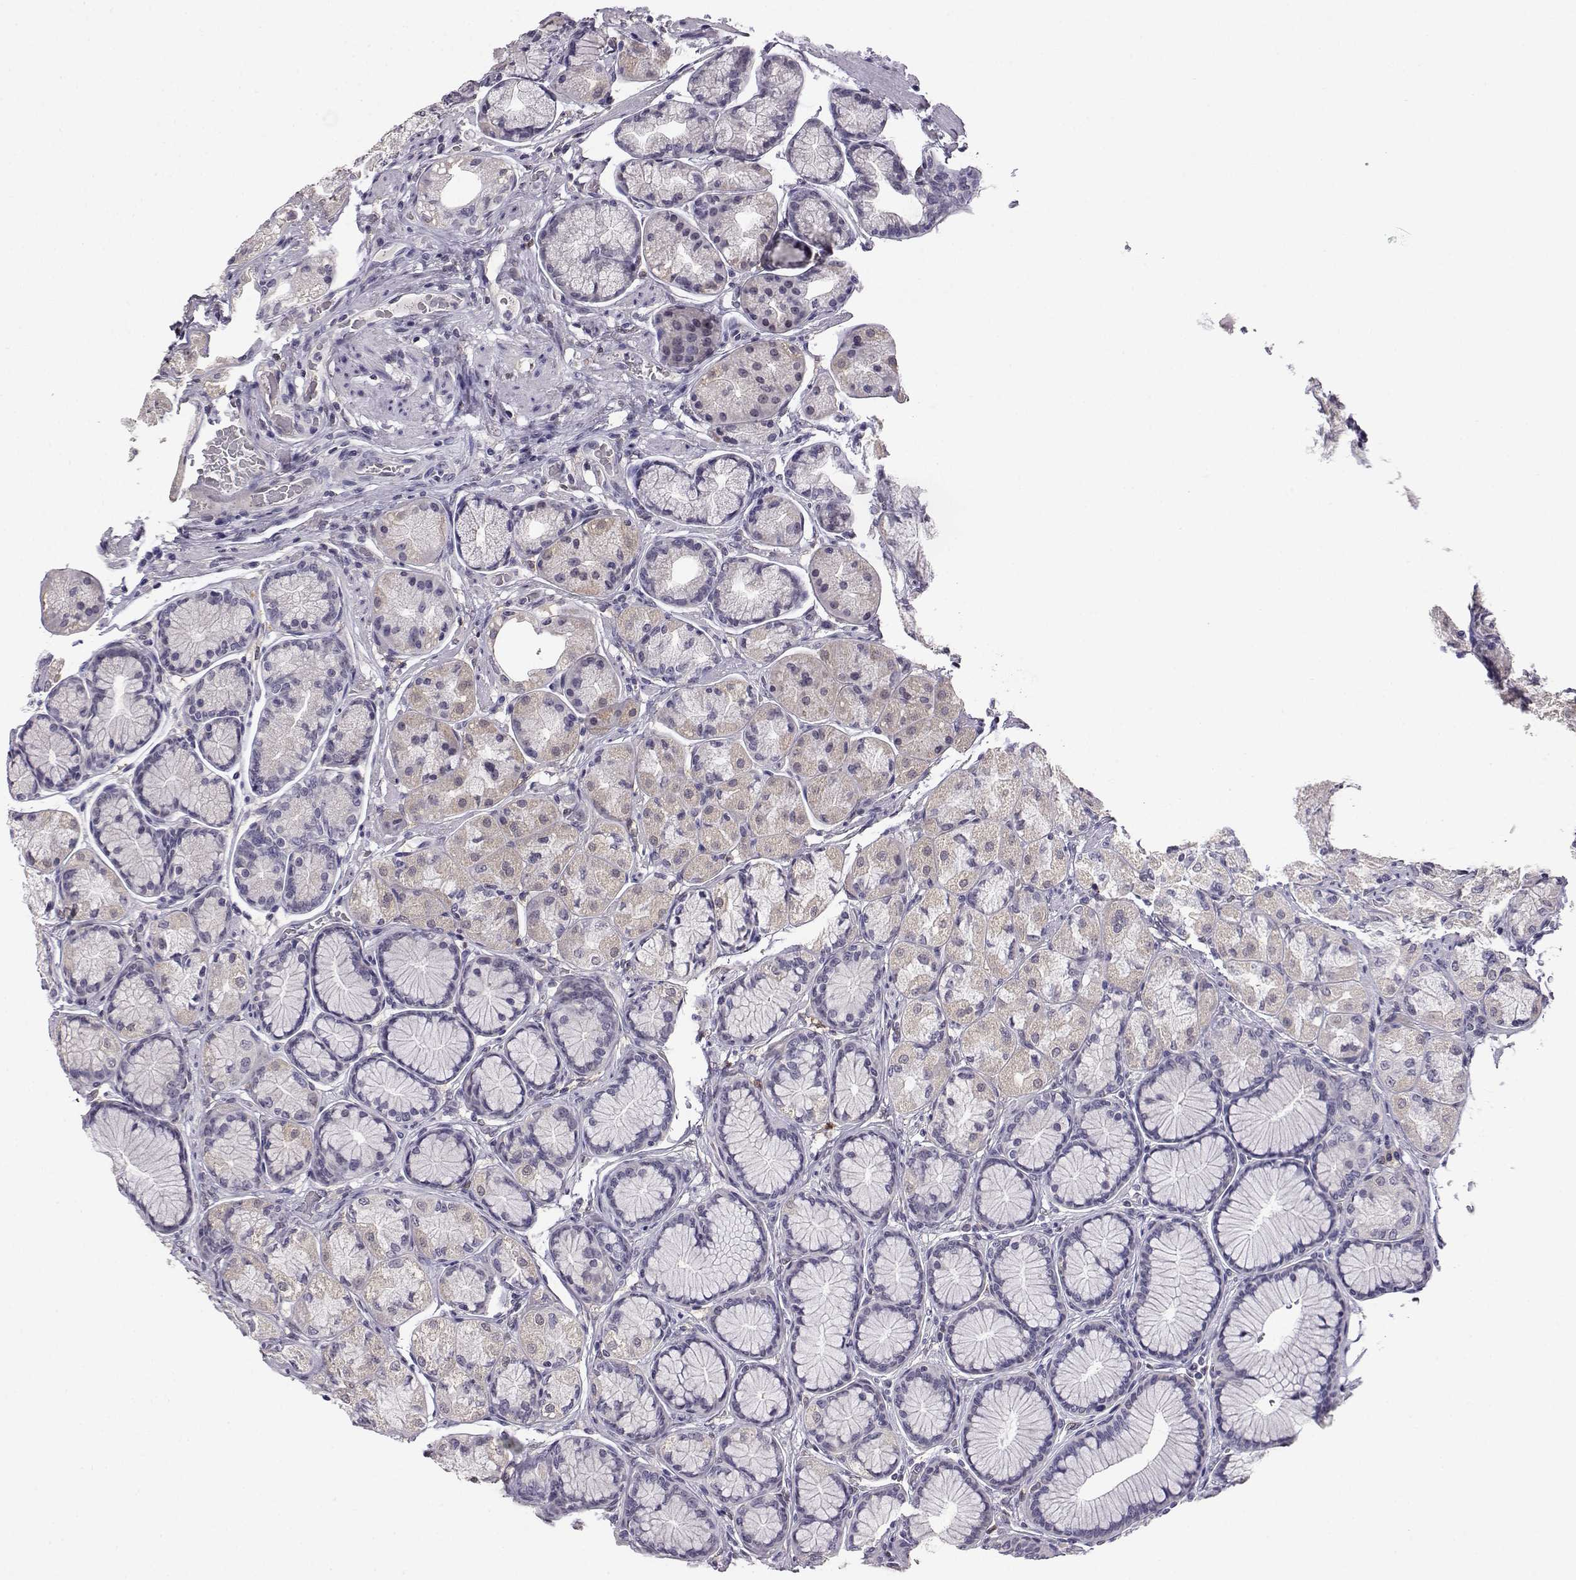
{"staining": {"intensity": "negative", "quantity": "none", "location": "none"}, "tissue": "stomach", "cell_type": "Glandular cells", "image_type": "normal", "snomed": [{"axis": "morphology", "description": "Normal tissue, NOS"}, {"axis": "morphology", "description": "Adenocarcinoma, NOS"}, {"axis": "morphology", "description": "Adenocarcinoma, High grade"}, {"axis": "topography", "description": "Stomach, upper"}, {"axis": "topography", "description": "Stomach"}], "caption": "Stomach stained for a protein using immunohistochemistry demonstrates no expression glandular cells.", "gene": "AKR1B1", "patient": {"sex": "female", "age": 65}}